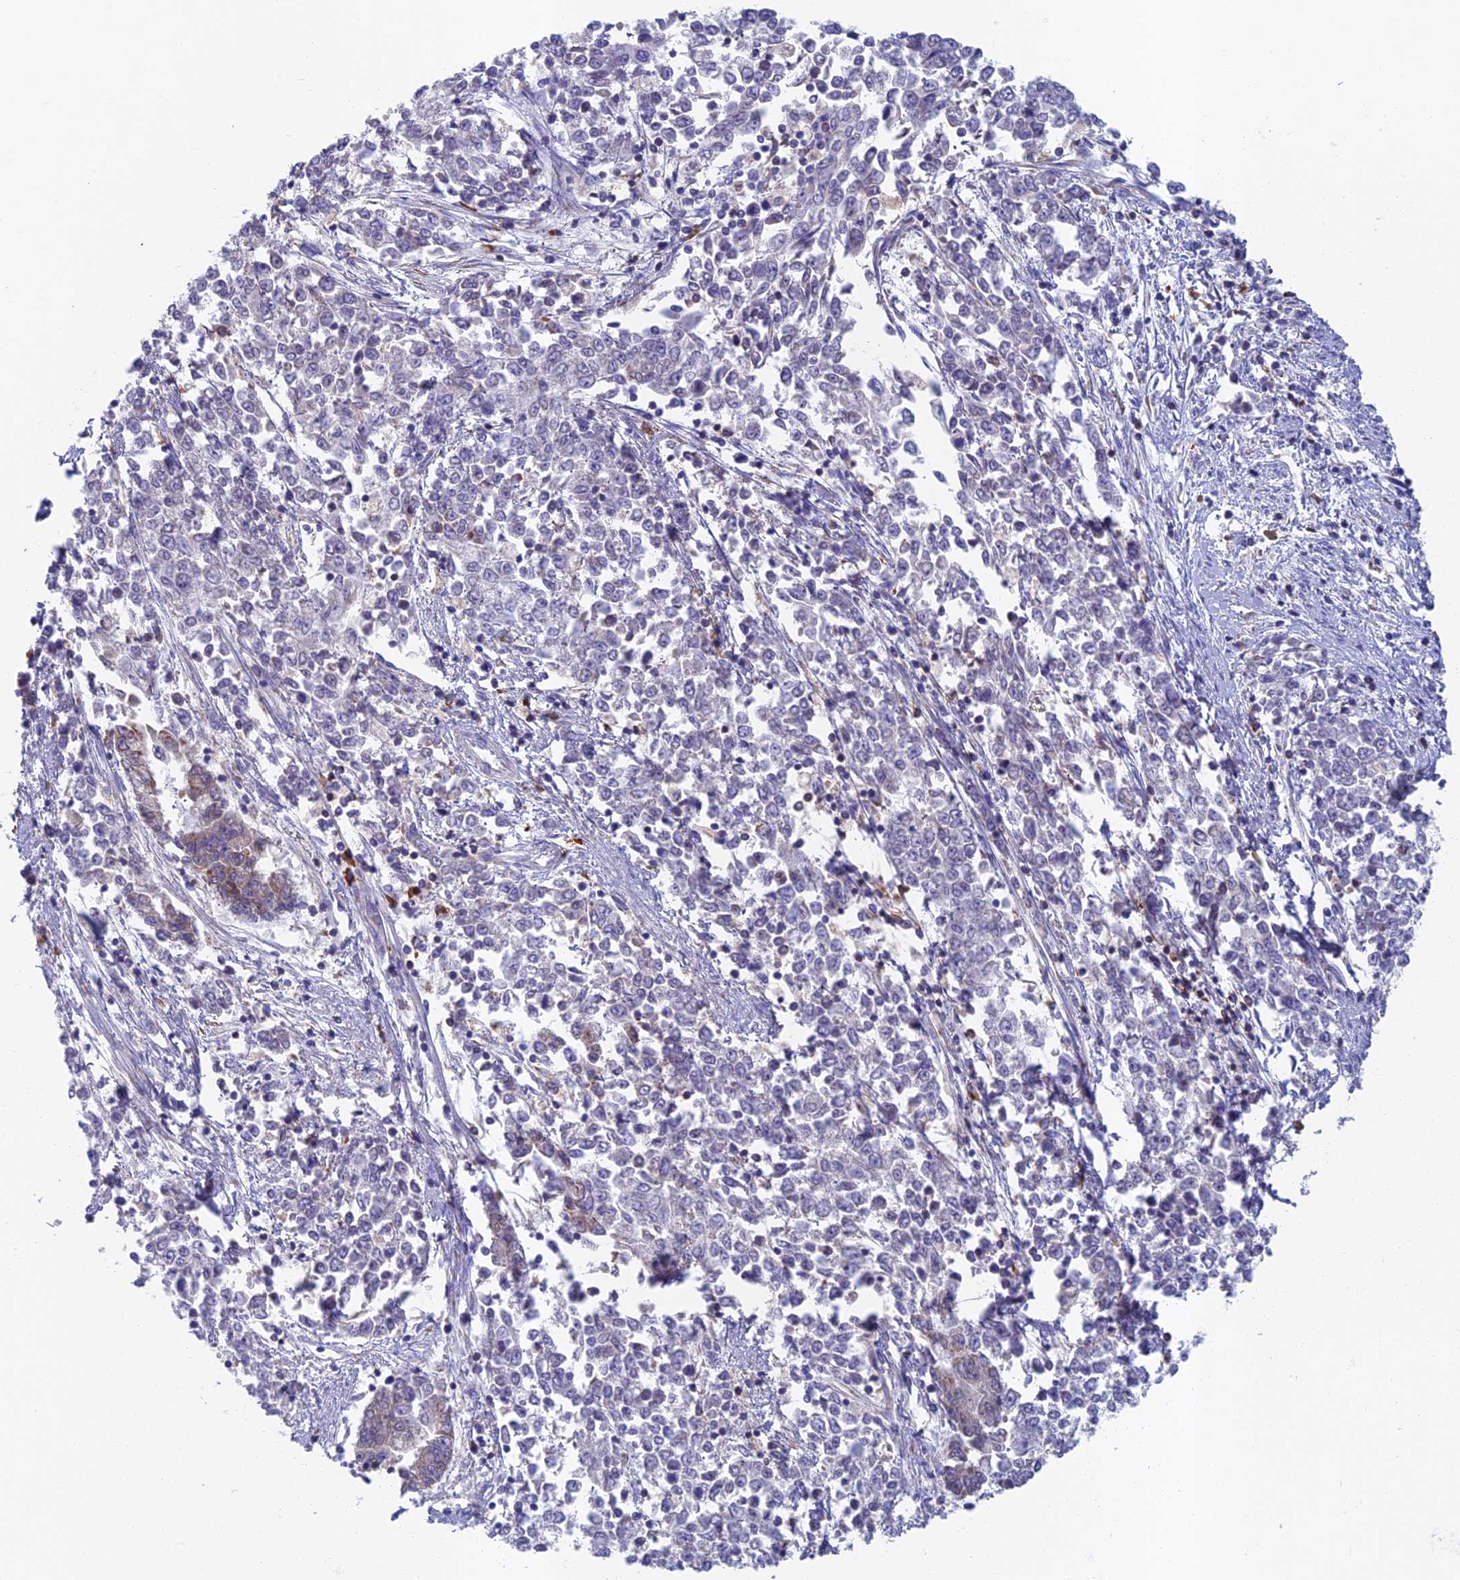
{"staining": {"intensity": "negative", "quantity": "none", "location": "none"}, "tissue": "endometrial cancer", "cell_type": "Tumor cells", "image_type": "cancer", "snomed": [{"axis": "morphology", "description": "Adenocarcinoma, NOS"}, {"axis": "topography", "description": "Endometrium"}], "caption": "An image of human endometrial cancer (adenocarcinoma) is negative for staining in tumor cells.", "gene": "ABI3BP", "patient": {"sex": "female", "age": 50}}